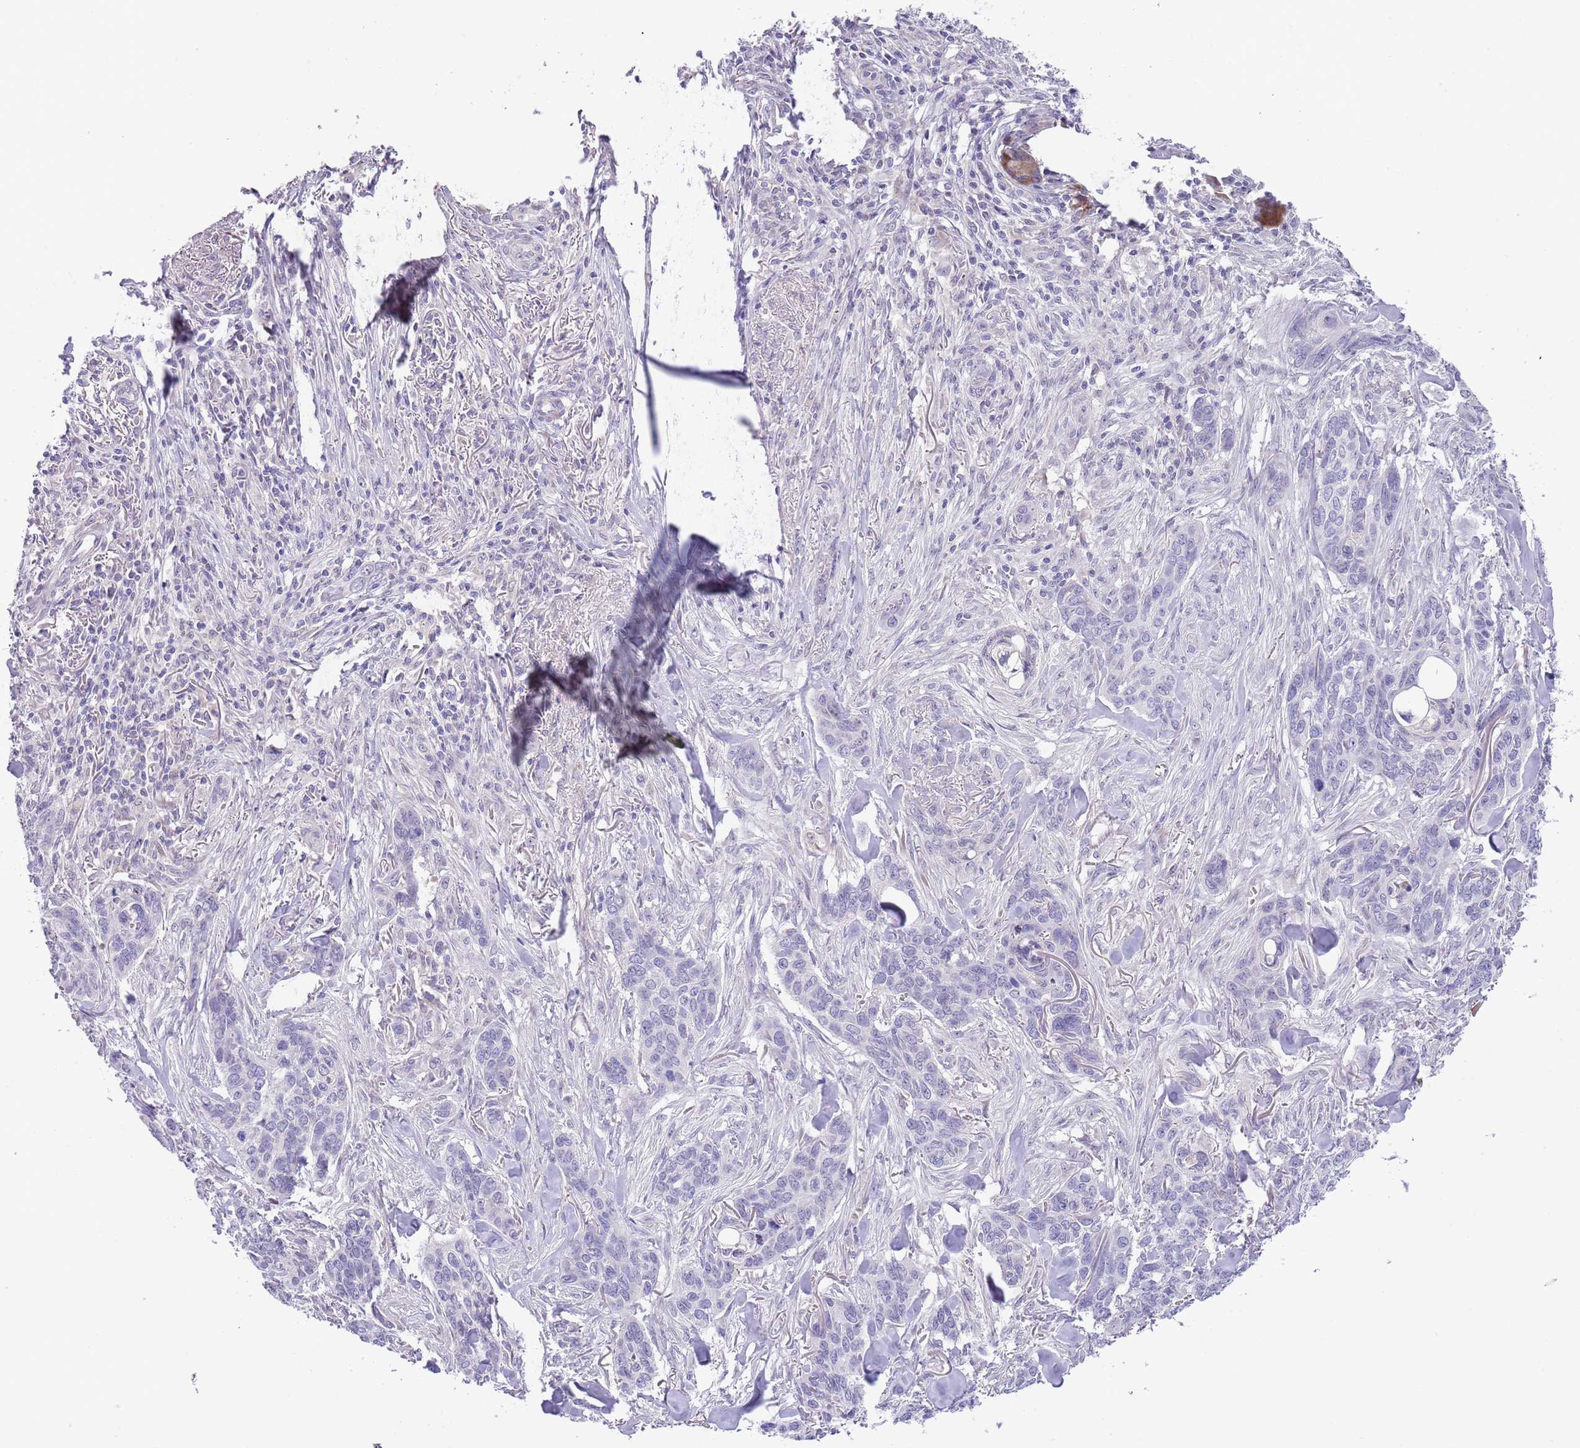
{"staining": {"intensity": "negative", "quantity": "none", "location": "none"}, "tissue": "skin cancer", "cell_type": "Tumor cells", "image_type": "cancer", "snomed": [{"axis": "morphology", "description": "Basal cell carcinoma"}, {"axis": "topography", "description": "Skin"}], "caption": "Basal cell carcinoma (skin) stained for a protein using immunohistochemistry reveals no expression tumor cells.", "gene": "AP1S2", "patient": {"sex": "male", "age": 86}}